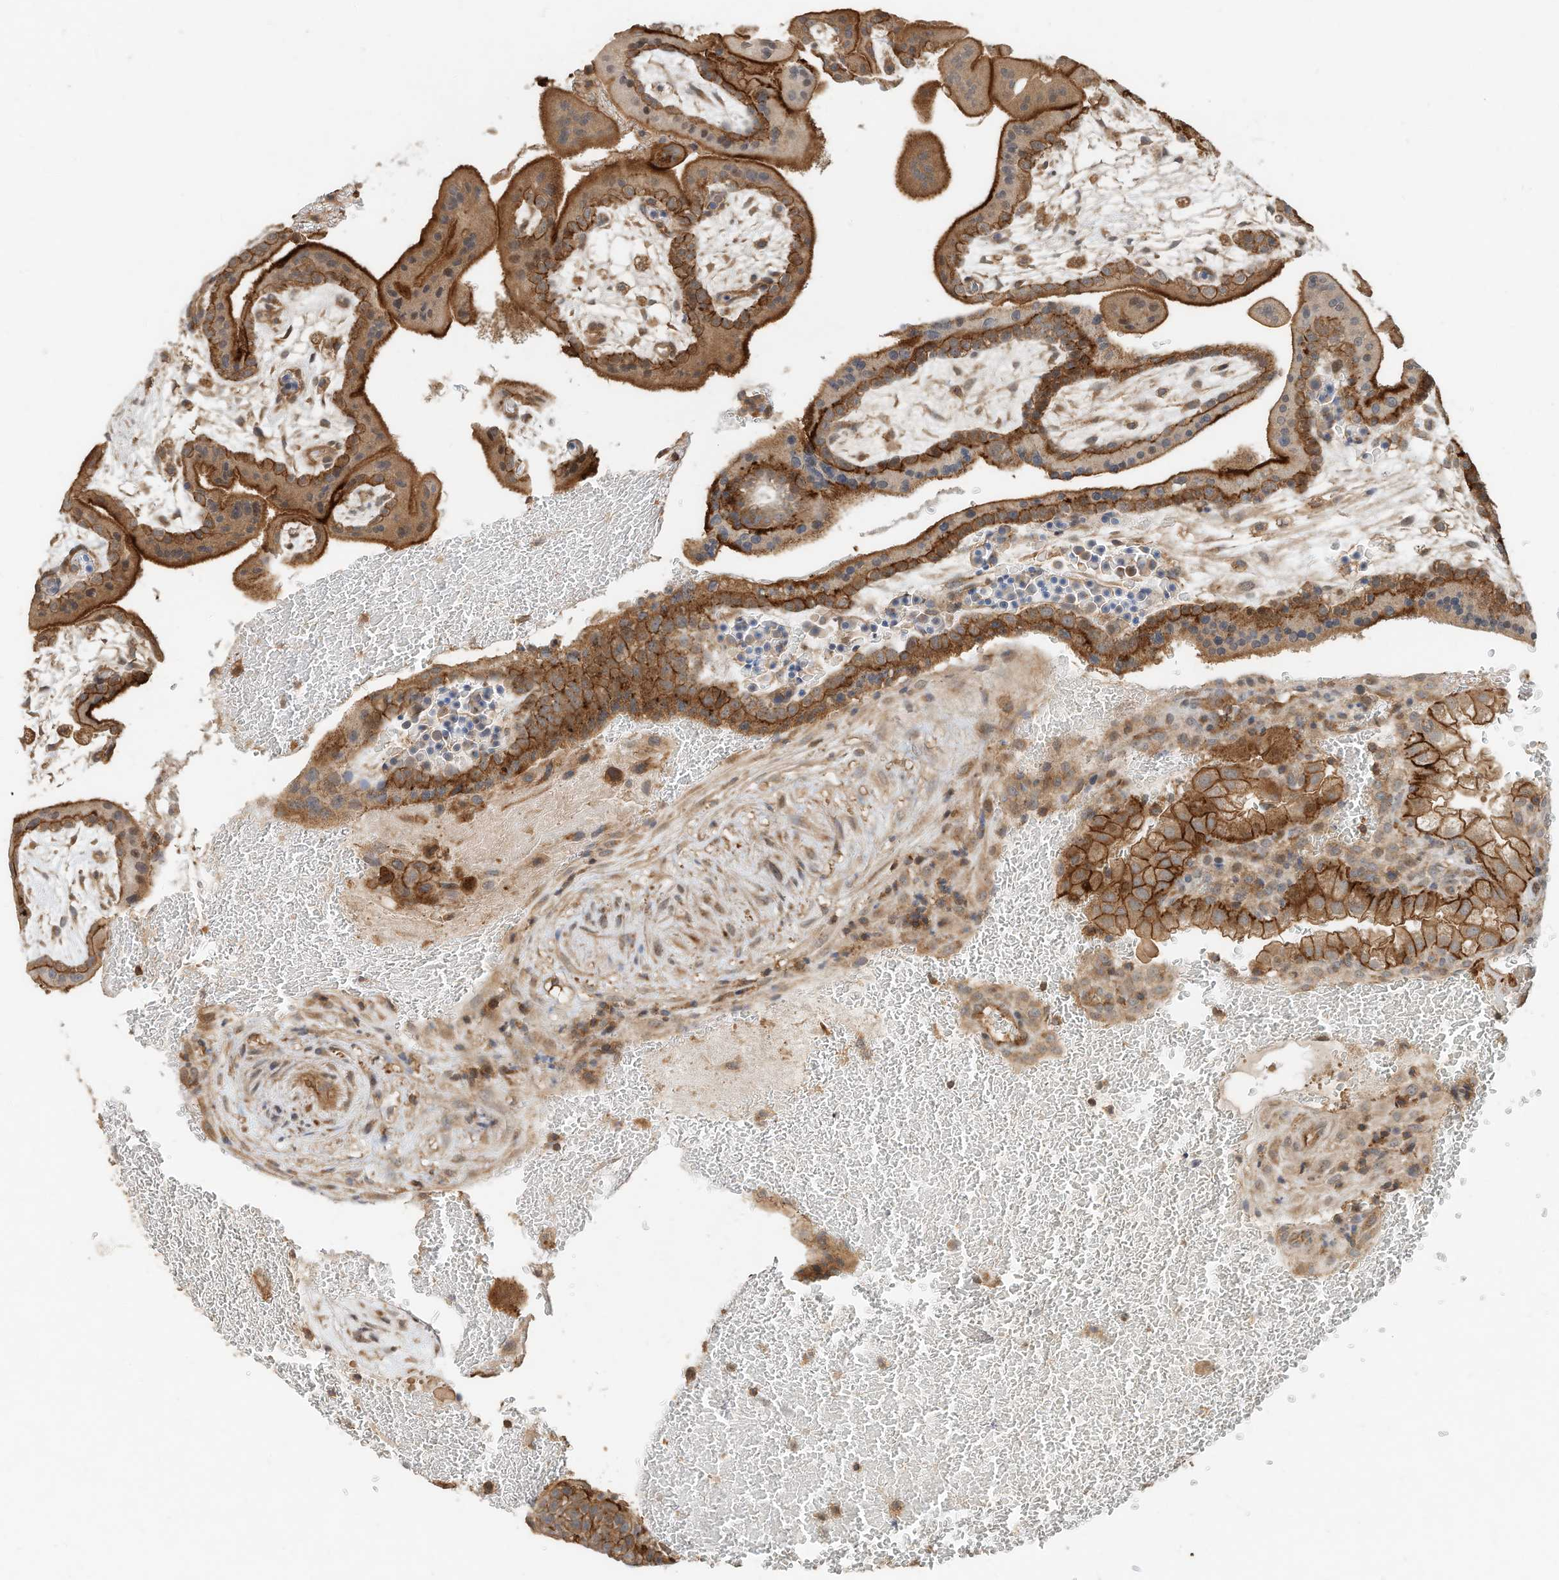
{"staining": {"intensity": "moderate", "quantity": ">75%", "location": "cytoplasmic/membranous"}, "tissue": "placenta", "cell_type": "Decidual cells", "image_type": "normal", "snomed": [{"axis": "morphology", "description": "Normal tissue, NOS"}, {"axis": "topography", "description": "Placenta"}], "caption": "Immunohistochemistry (IHC) of benign human placenta exhibits medium levels of moderate cytoplasmic/membranous positivity in approximately >75% of decidual cells.", "gene": "CPAMD8", "patient": {"sex": "female", "age": 35}}